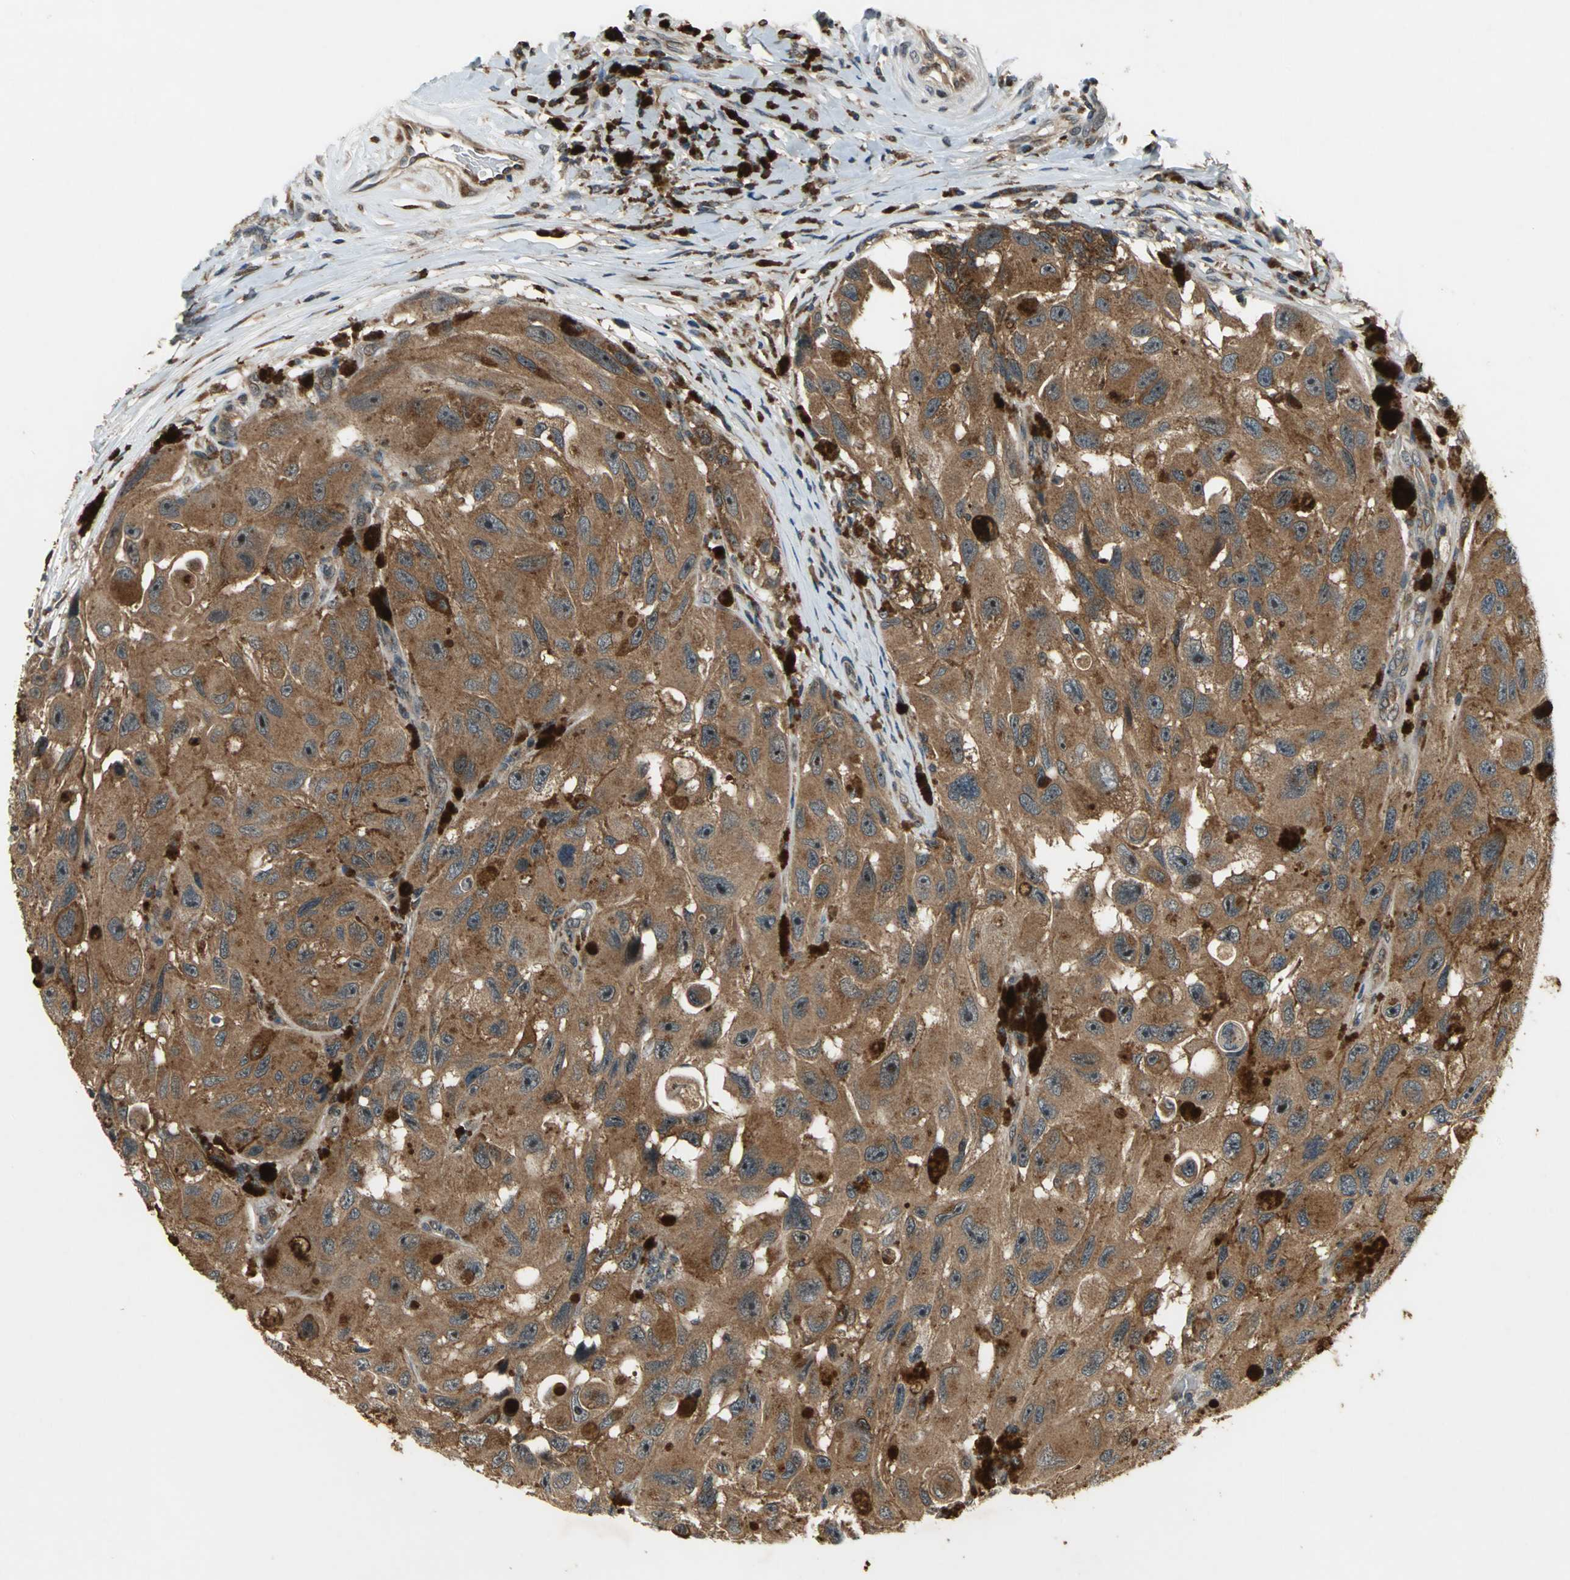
{"staining": {"intensity": "moderate", "quantity": ">75%", "location": "cytoplasmic/membranous"}, "tissue": "melanoma", "cell_type": "Tumor cells", "image_type": "cancer", "snomed": [{"axis": "morphology", "description": "Malignant melanoma, NOS"}, {"axis": "topography", "description": "Skin"}], "caption": "IHC photomicrograph of neoplastic tissue: malignant melanoma stained using immunohistochemistry reveals medium levels of moderate protein expression localized specifically in the cytoplasmic/membranous of tumor cells, appearing as a cytoplasmic/membranous brown color.", "gene": "NFKBIE", "patient": {"sex": "female", "age": 73}}